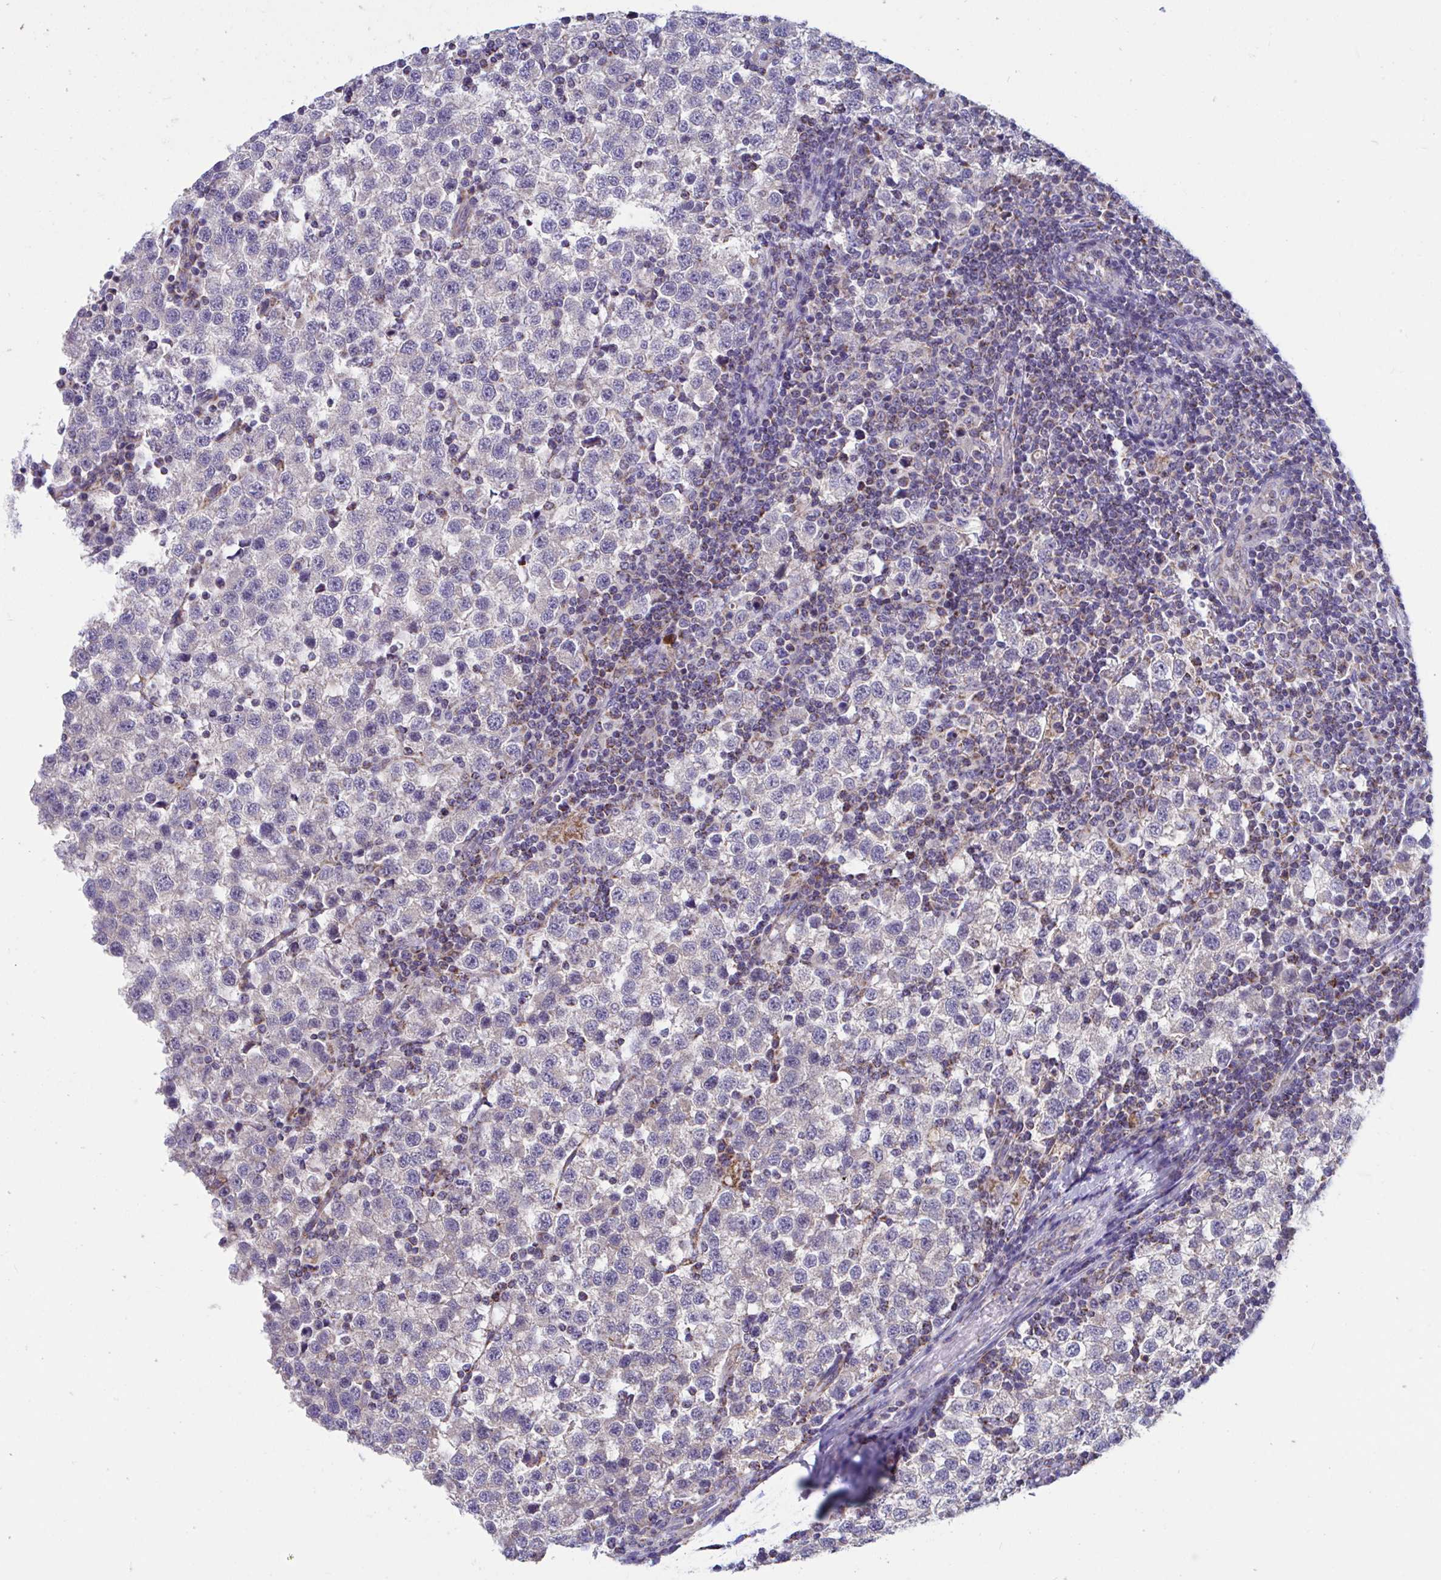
{"staining": {"intensity": "negative", "quantity": "none", "location": "none"}, "tissue": "testis cancer", "cell_type": "Tumor cells", "image_type": "cancer", "snomed": [{"axis": "morphology", "description": "Seminoma, NOS"}, {"axis": "topography", "description": "Testis"}], "caption": "This image is of testis seminoma stained with immunohistochemistry to label a protein in brown with the nuclei are counter-stained blue. There is no staining in tumor cells.", "gene": "OR13A1", "patient": {"sex": "male", "age": 34}}